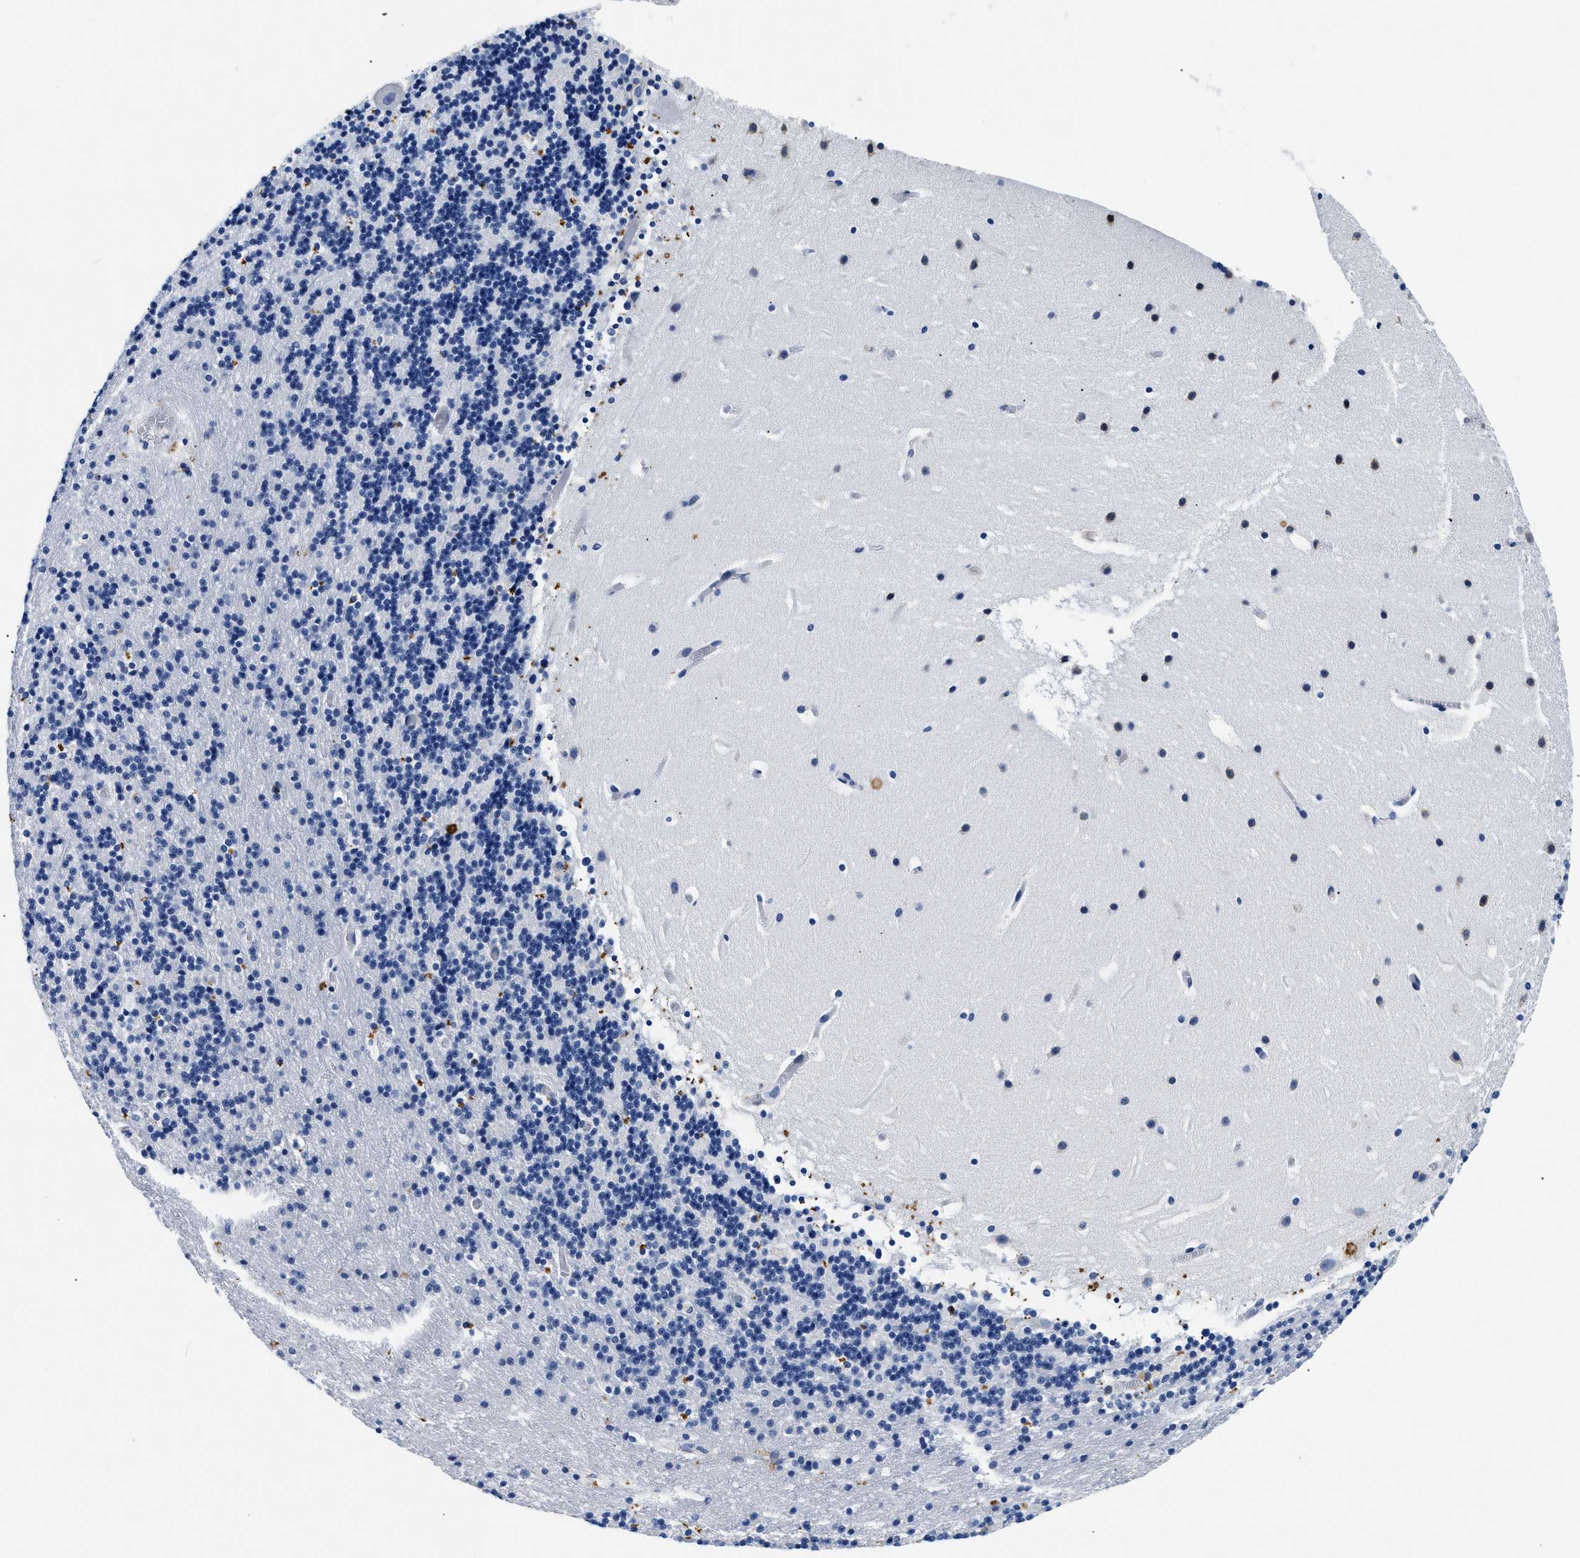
{"staining": {"intensity": "negative", "quantity": "none", "location": "none"}, "tissue": "cerebellum", "cell_type": "Cells in granular layer", "image_type": "normal", "snomed": [{"axis": "morphology", "description": "Normal tissue, NOS"}, {"axis": "topography", "description": "Cerebellum"}], "caption": "Cerebellum stained for a protein using immunohistochemistry (IHC) demonstrates no staining cells in granular layer.", "gene": "LAMA3", "patient": {"sex": "male", "age": 45}}